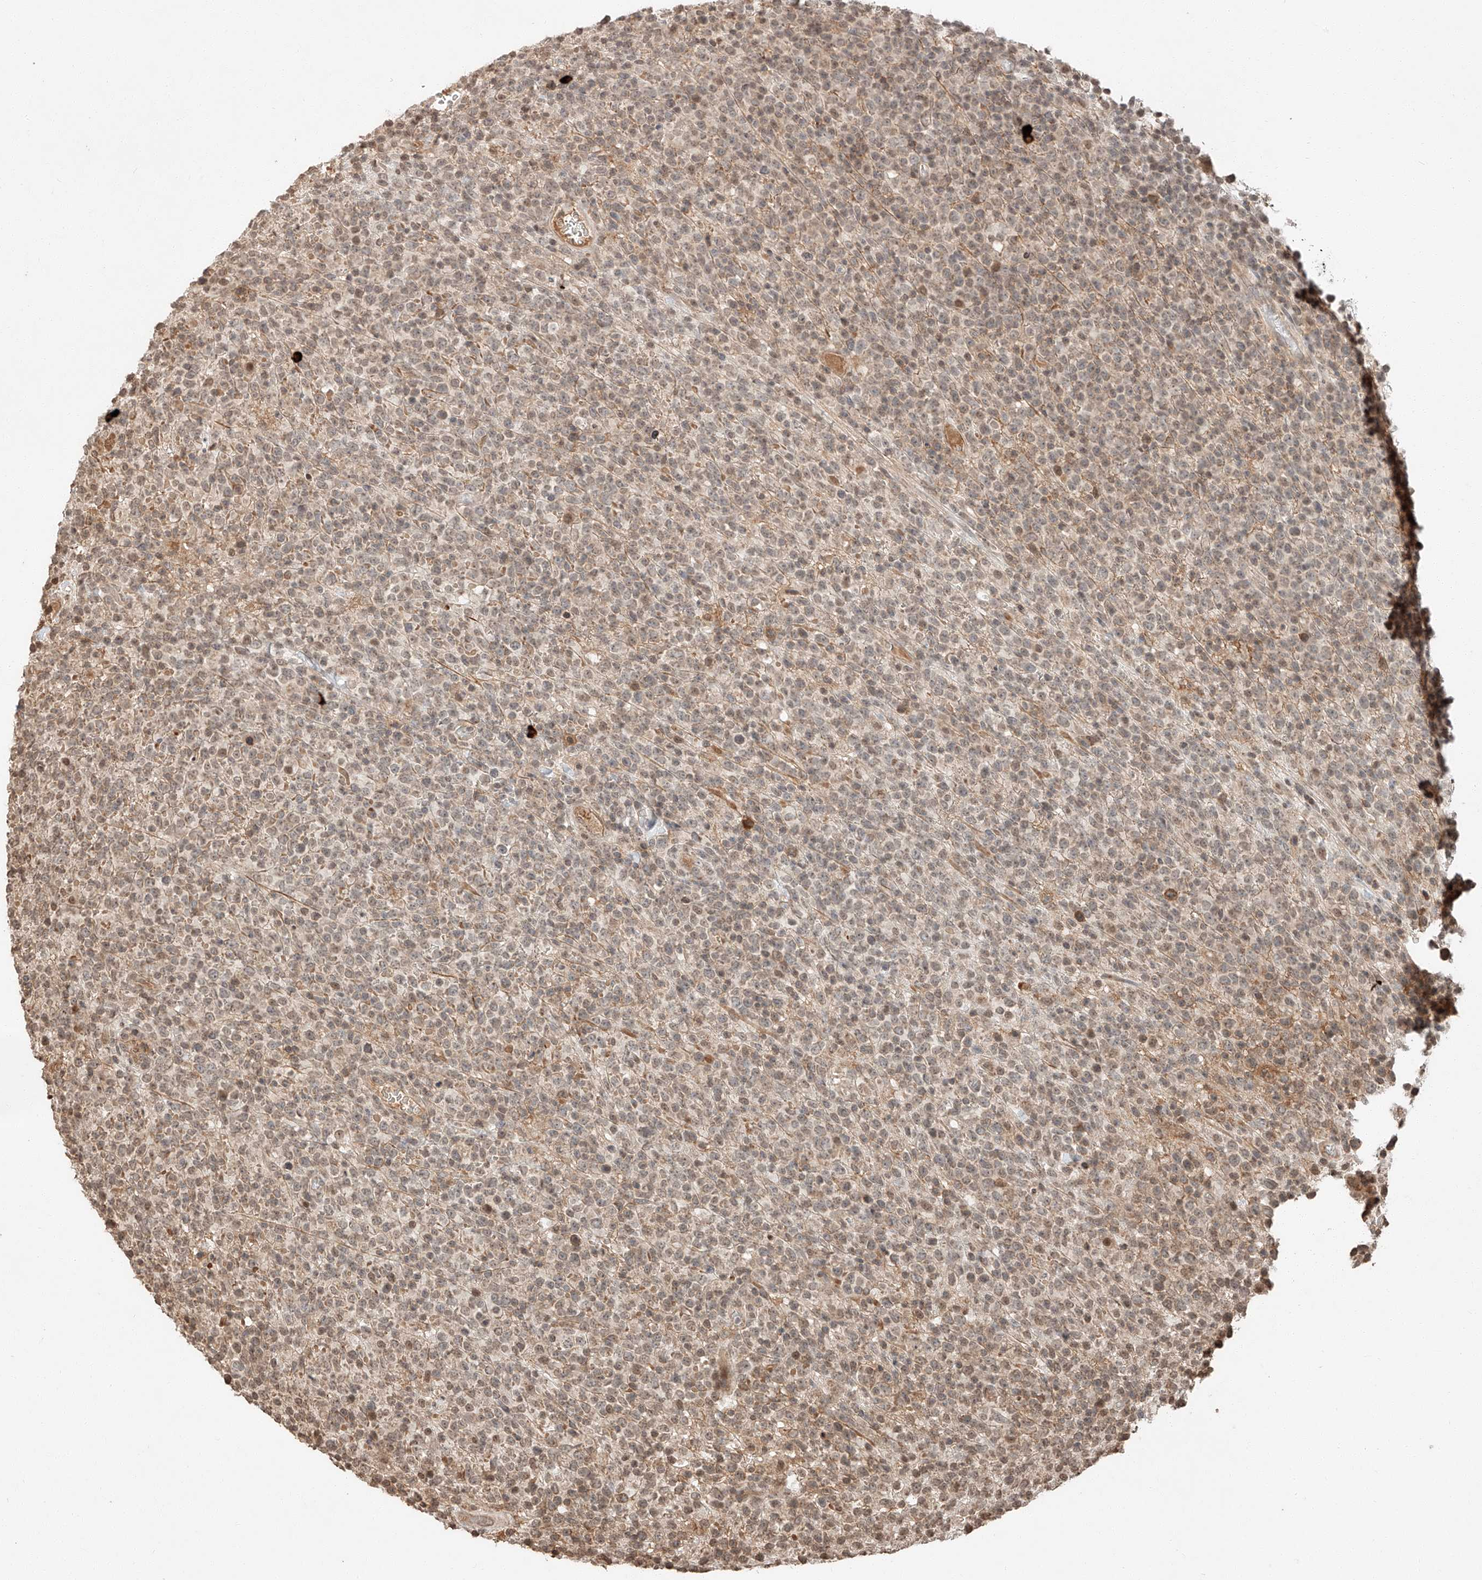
{"staining": {"intensity": "weak", "quantity": "25%-75%", "location": "nuclear"}, "tissue": "lymphoma", "cell_type": "Tumor cells", "image_type": "cancer", "snomed": [{"axis": "morphology", "description": "Malignant lymphoma, non-Hodgkin's type, High grade"}, {"axis": "topography", "description": "Colon"}], "caption": "High-power microscopy captured an immunohistochemistry (IHC) histopathology image of lymphoma, revealing weak nuclear staining in about 25%-75% of tumor cells.", "gene": "ARHGAP33", "patient": {"sex": "female", "age": 53}}